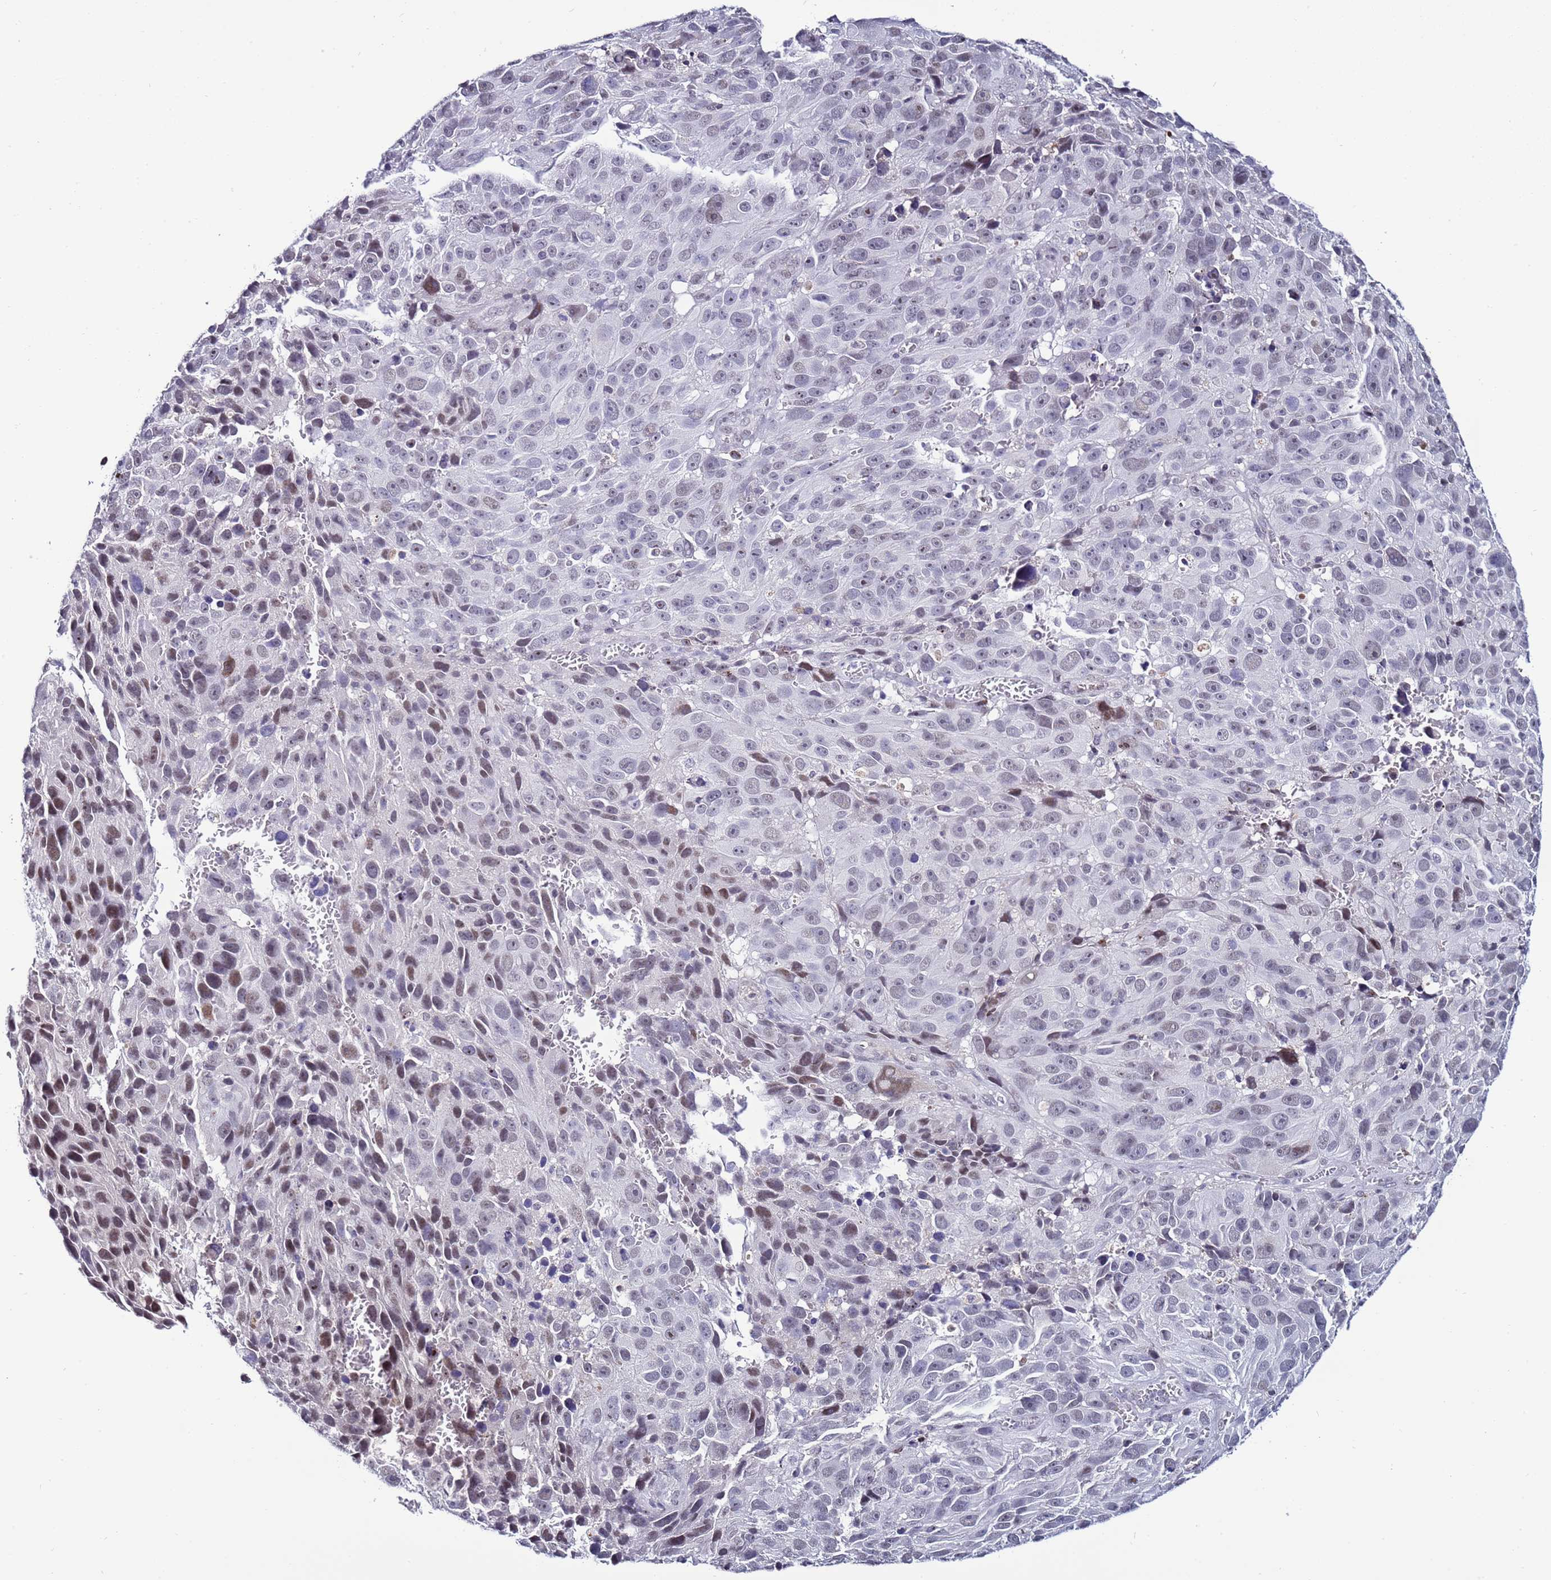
{"staining": {"intensity": "weak", "quantity": "<25%", "location": "nuclear"}, "tissue": "melanoma", "cell_type": "Tumor cells", "image_type": "cancer", "snomed": [{"axis": "morphology", "description": "Malignant melanoma, NOS"}, {"axis": "topography", "description": "Skin"}], "caption": "IHC micrograph of neoplastic tissue: human melanoma stained with DAB (3,3'-diaminobenzidine) exhibits no significant protein staining in tumor cells. (DAB IHC with hematoxylin counter stain).", "gene": "PSMA7", "patient": {"sex": "male", "age": 84}}